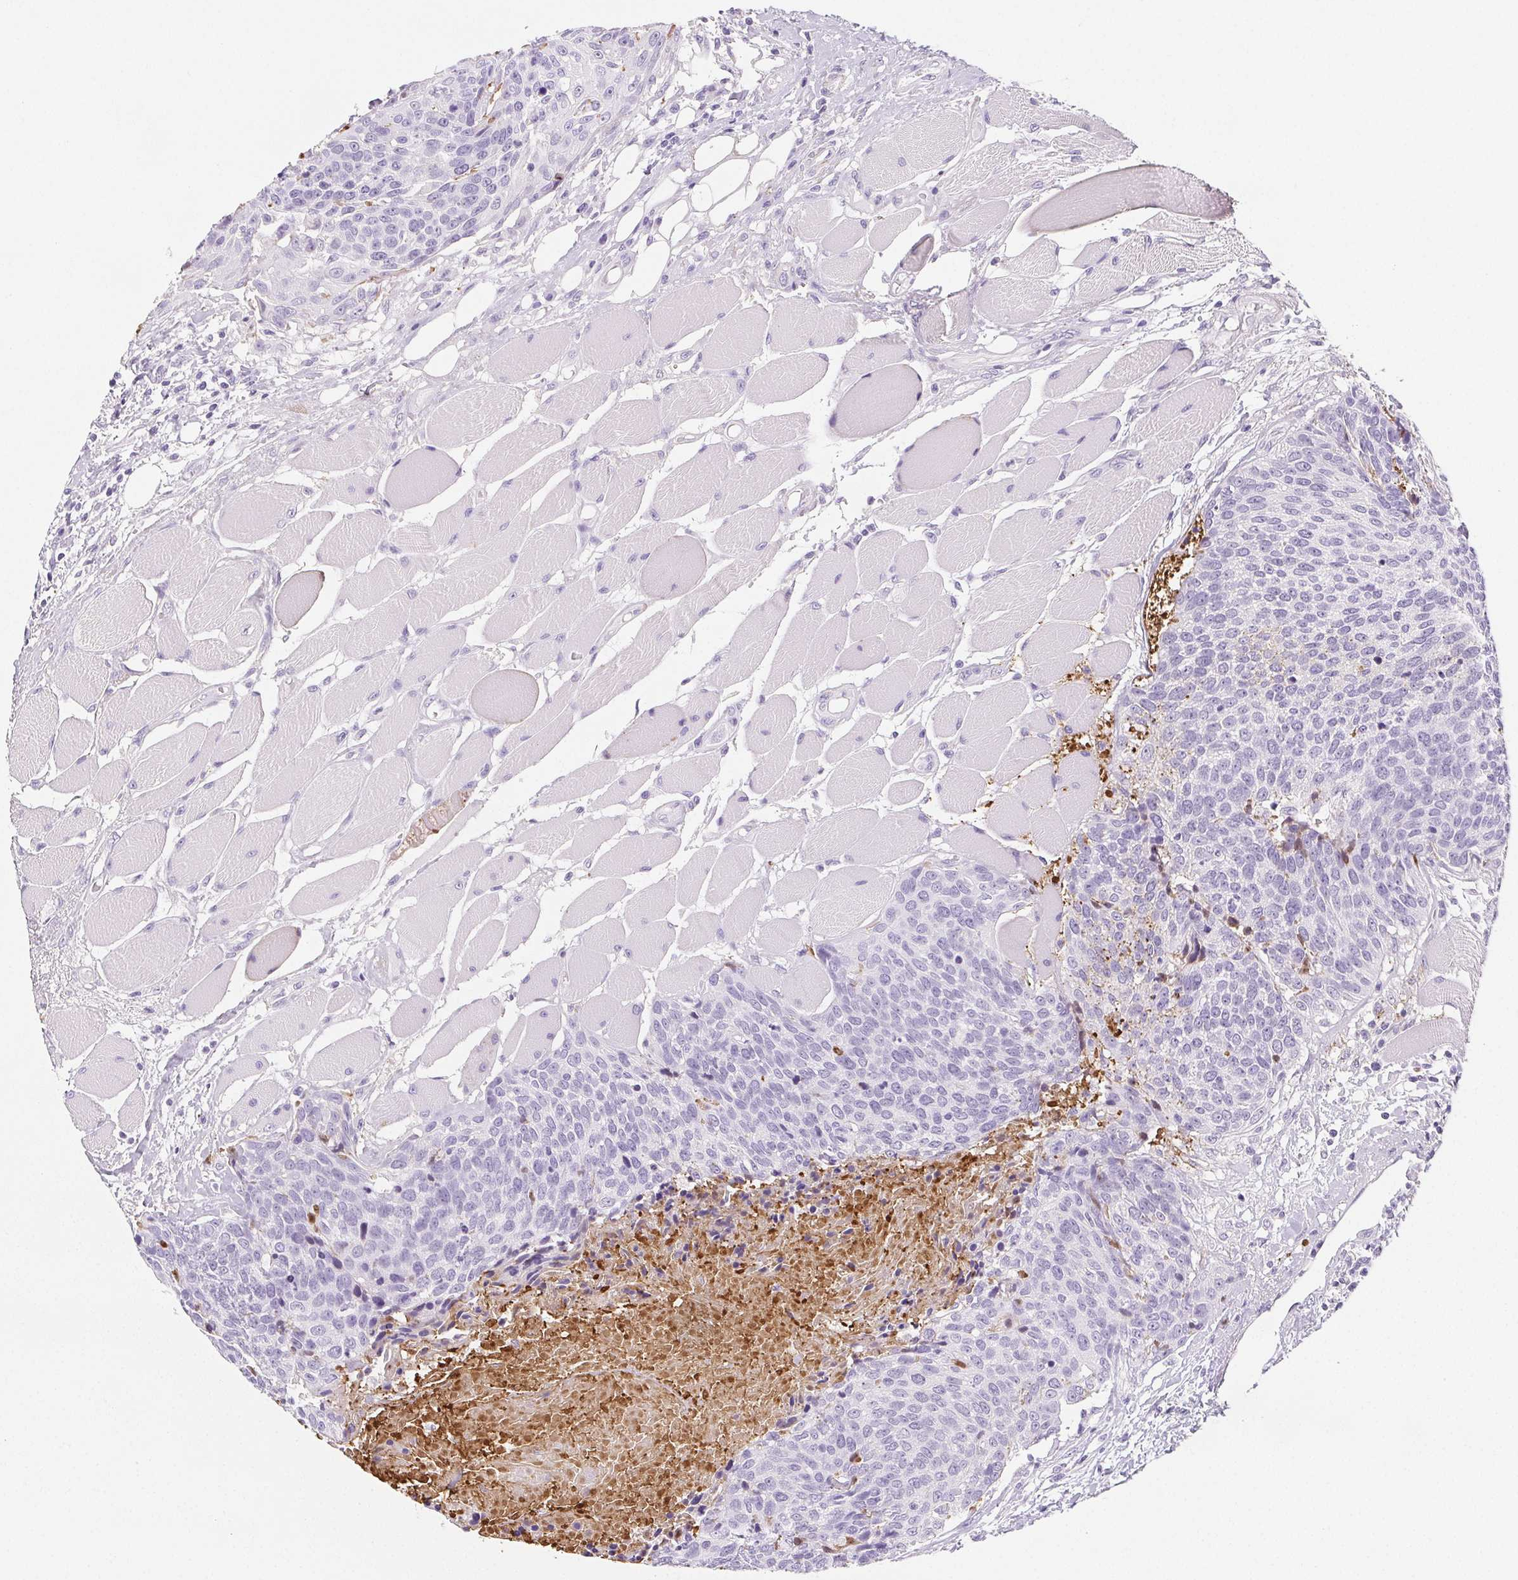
{"staining": {"intensity": "moderate", "quantity": "<25%", "location": "cytoplasmic/membranous"}, "tissue": "head and neck cancer", "cell_type": "Tumor cells", "image_type": "cancer", "snomed": [{"axis": "morphology", "description": "Squamous cell carcinoma, NOS"}, {"axis": "topography", "description": "Oral tissue"}, {"axis": "topography", "description": "Head-Neck"}], "caption": "Protein expression analysis of human head and neck squamous cell carcinoma reveals moderate cytoplasmic/membranous expression in about <25% of tumor cells.", "gene": "VTN", "patient": {"sex": "male", "age": 64}}